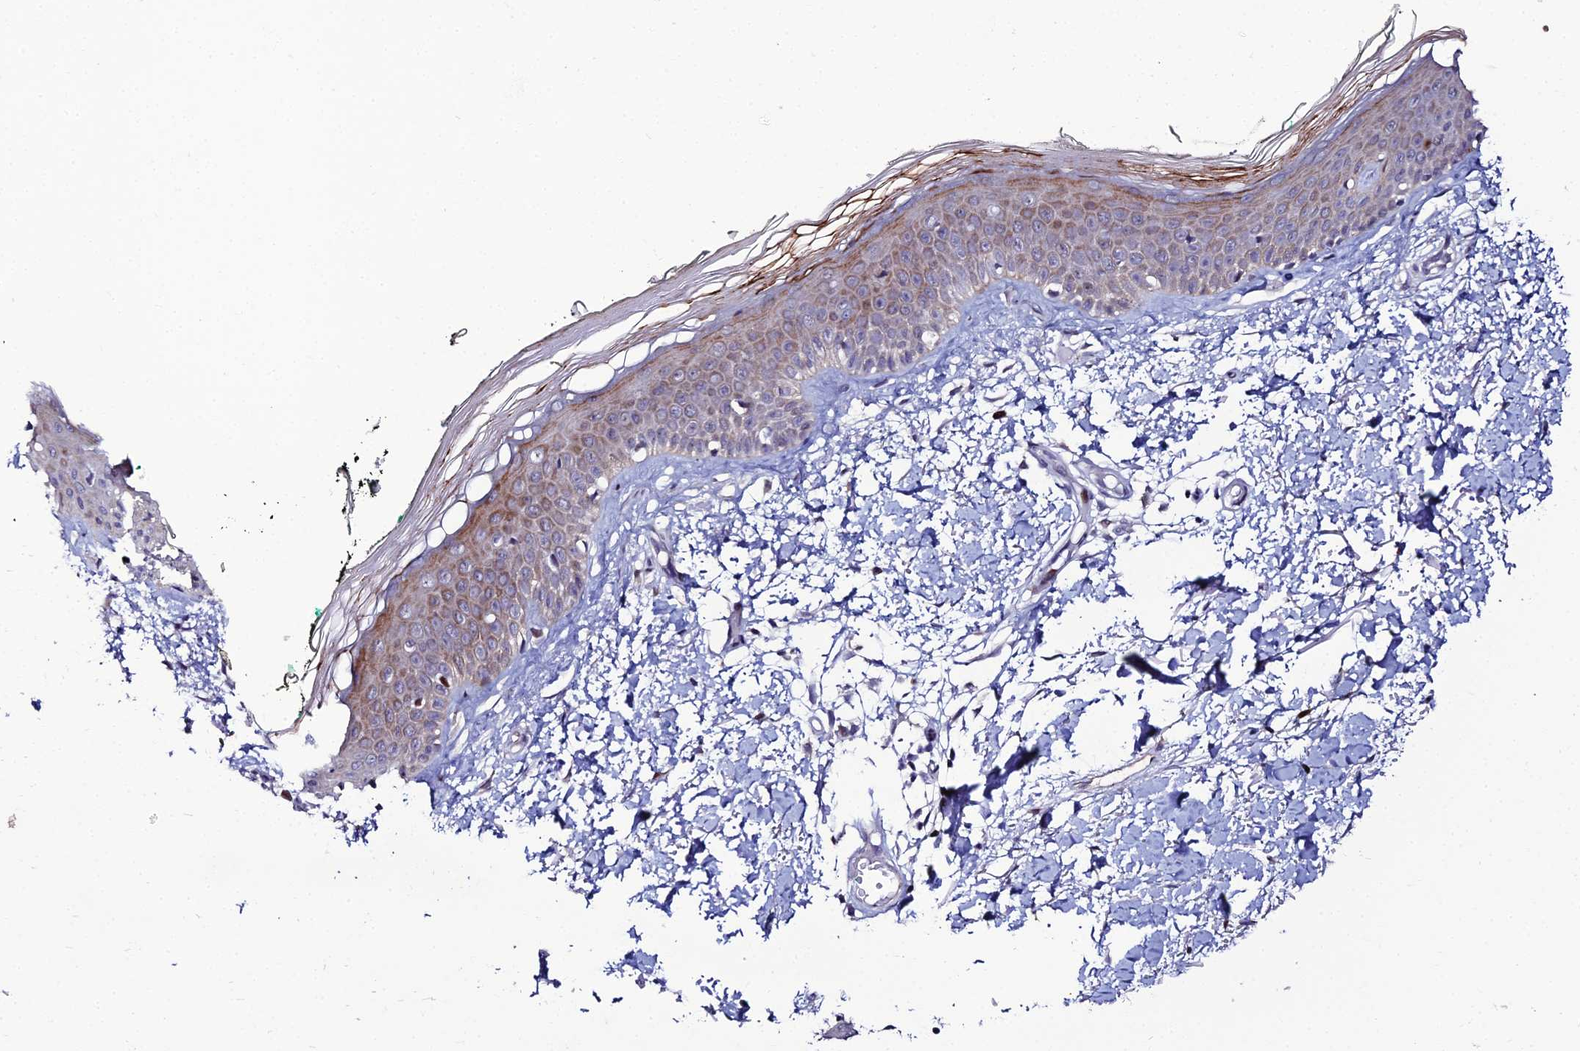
{"staining": {"intensity": "weak", "quantity": "25%-75%", "location": "nuclear"}, "tissue": "skin", "cell_type": "Fibroblasts", "image_type": "normal", "snomed": [{"axis": "morphology", "description": "Normal tissue, NOS"}, {"axis": "topography", "description": "Skin"}], "caption": "The image shows immunohistochemical staining of unremarkable skin. There is weak nuclear expression is identified in approximately 25%-75% of fibroblasts.", "gene": "TAF9B", "patient": {"sex": "male", "age": 62}}